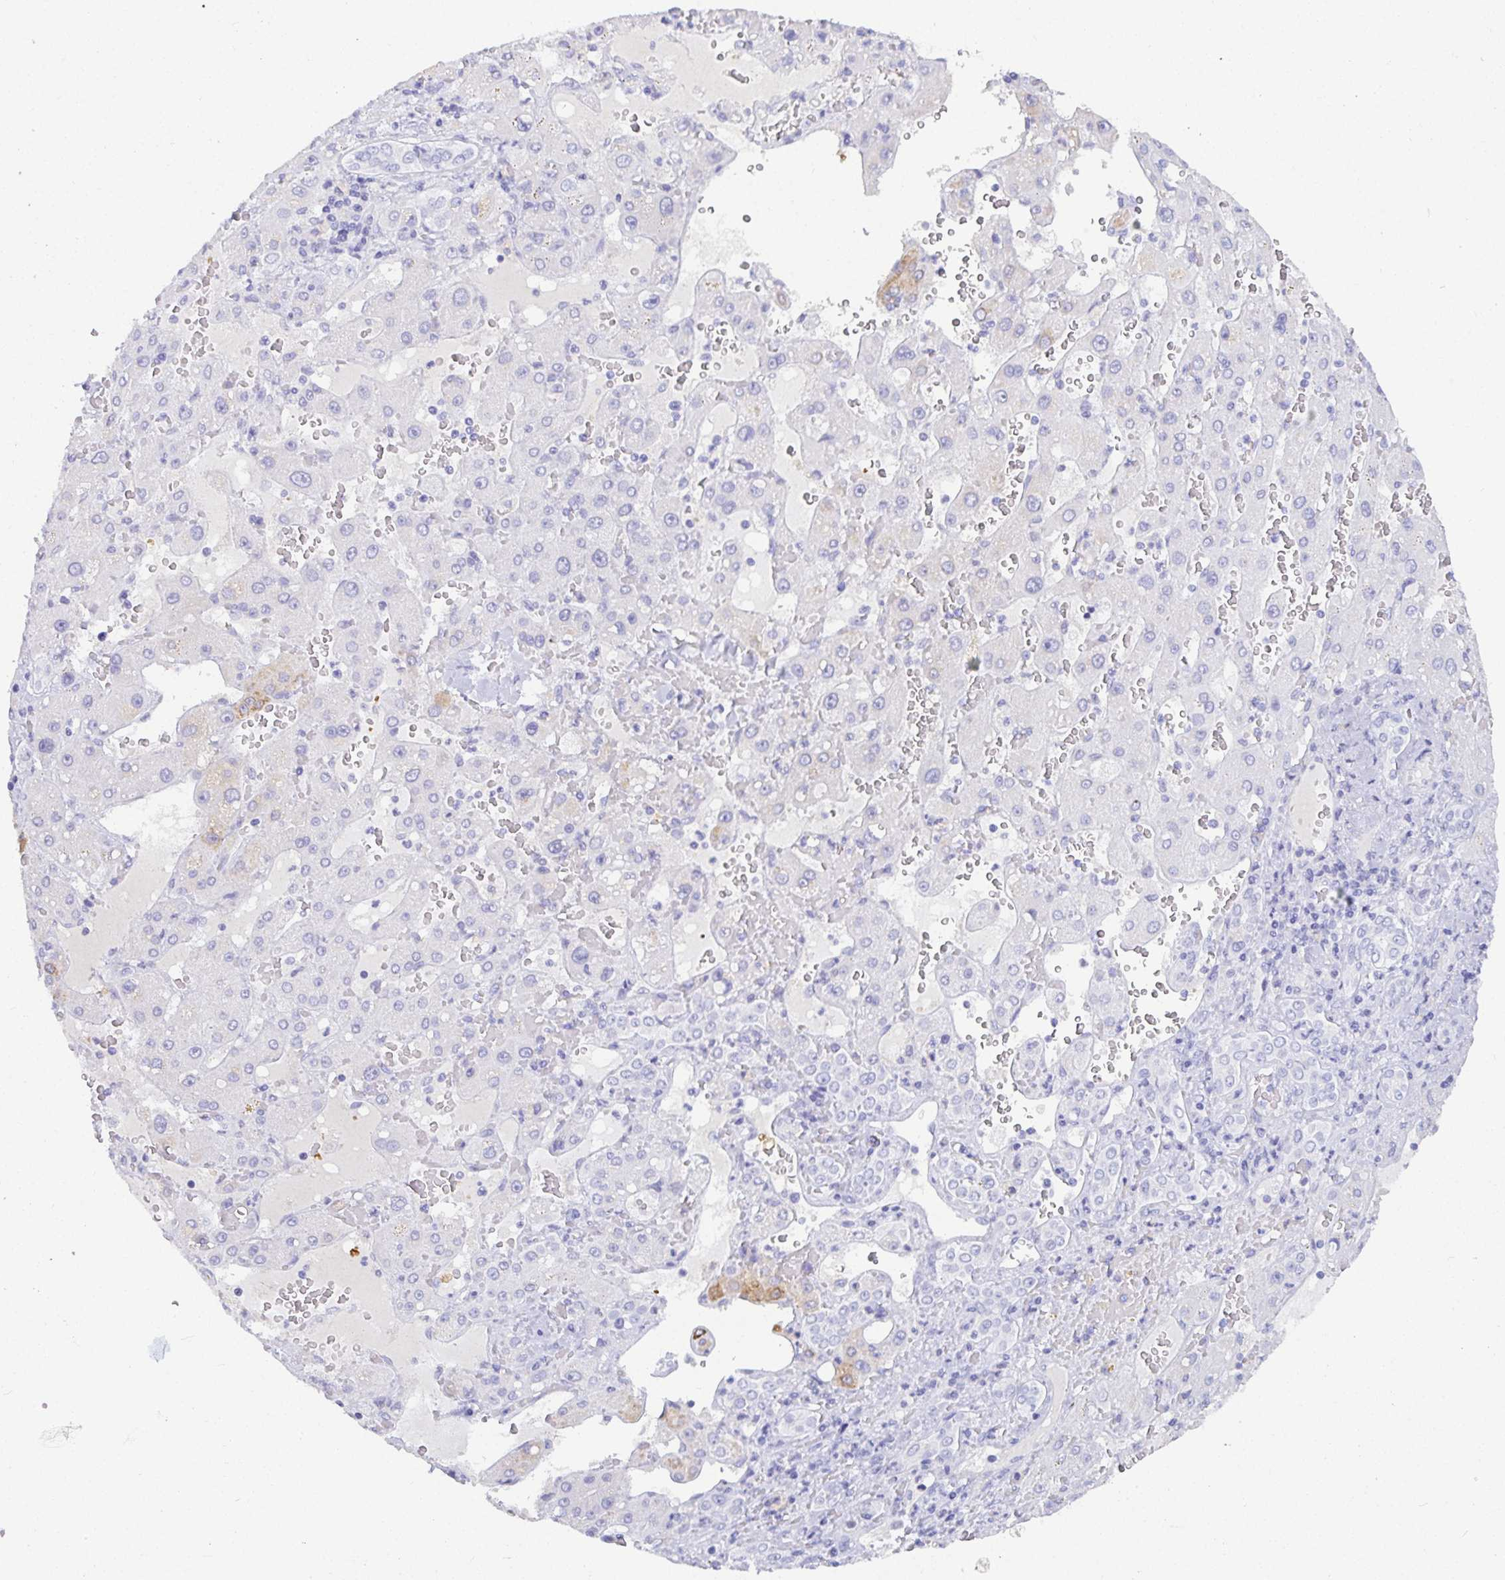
{"staining": {"intensity": "negative", "quantity": "none", "location": "none"}, "tissue": "liver cancer", "cell_type": "Tumor cells", "image_type": "cancer", "snomed": [{"axis": "morphology", "description": "Carcinoma, Hepatocellular, NOS"}, {"axis": "topography", "description": "Liver"}], "caption": "Liver hepatocellular carcinoma was stained to show a protein in brown. There is no significant staining in tumor cells.", "gene": "TMEM241", "patient": {"sex": "female", "age": 73}}